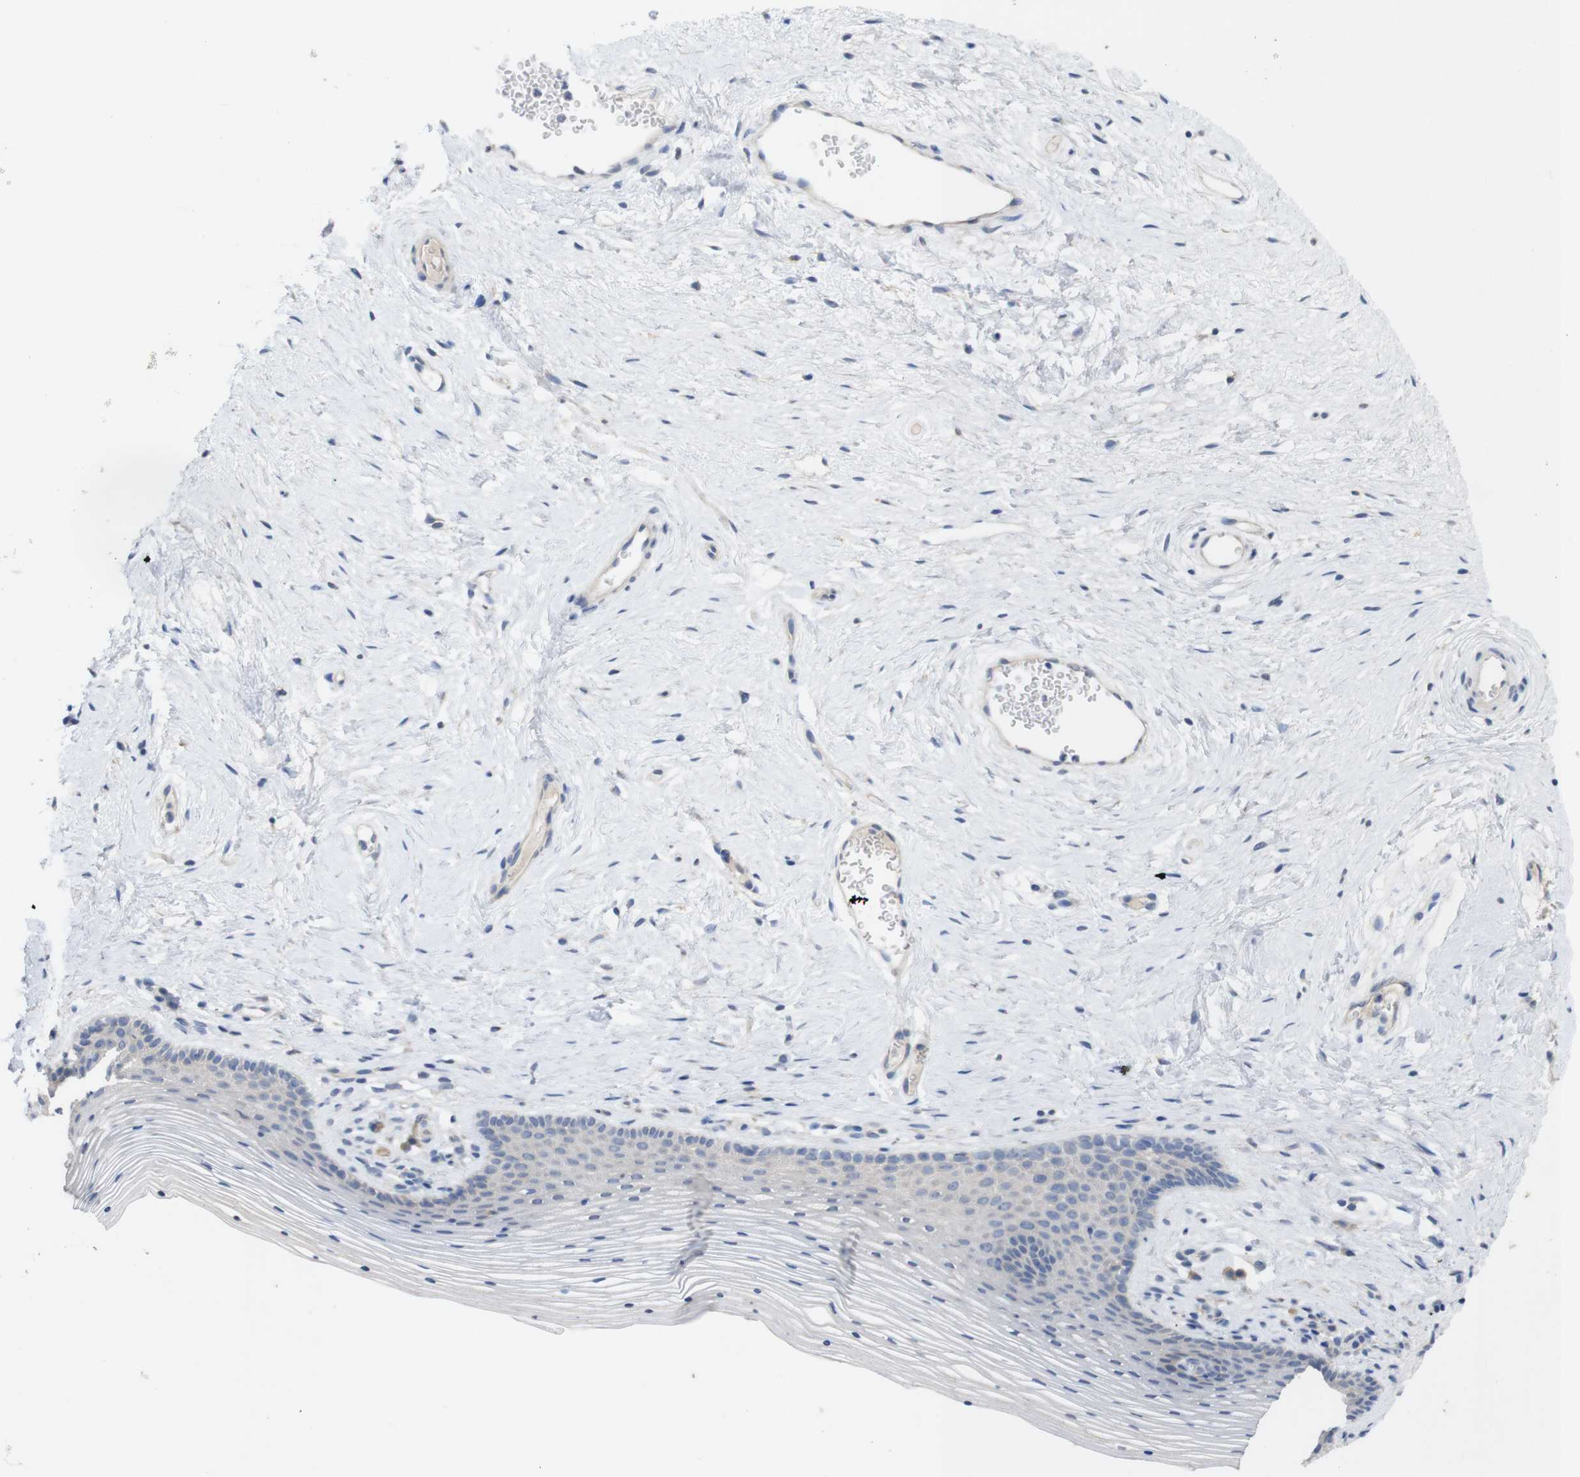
{"staining": {"intensity": "negative", "quantity": "none", "location": "none"}, "tissue": "vagina", "cell_type": "Squamous epithelial cells", "image_type": "normal", "snomed": [{"axis": "morphology", "description": "Normal tissue, NOS"}, {"axis": "topography", "description": "Vagina"}], "caption": "This is an immunohistochemistry (IHC) micrograph of normal human vagina. There is no staining in squamous epithelial cells.", "gene": "BCAR3", "patient": {"sex": "female", "age": 32}}